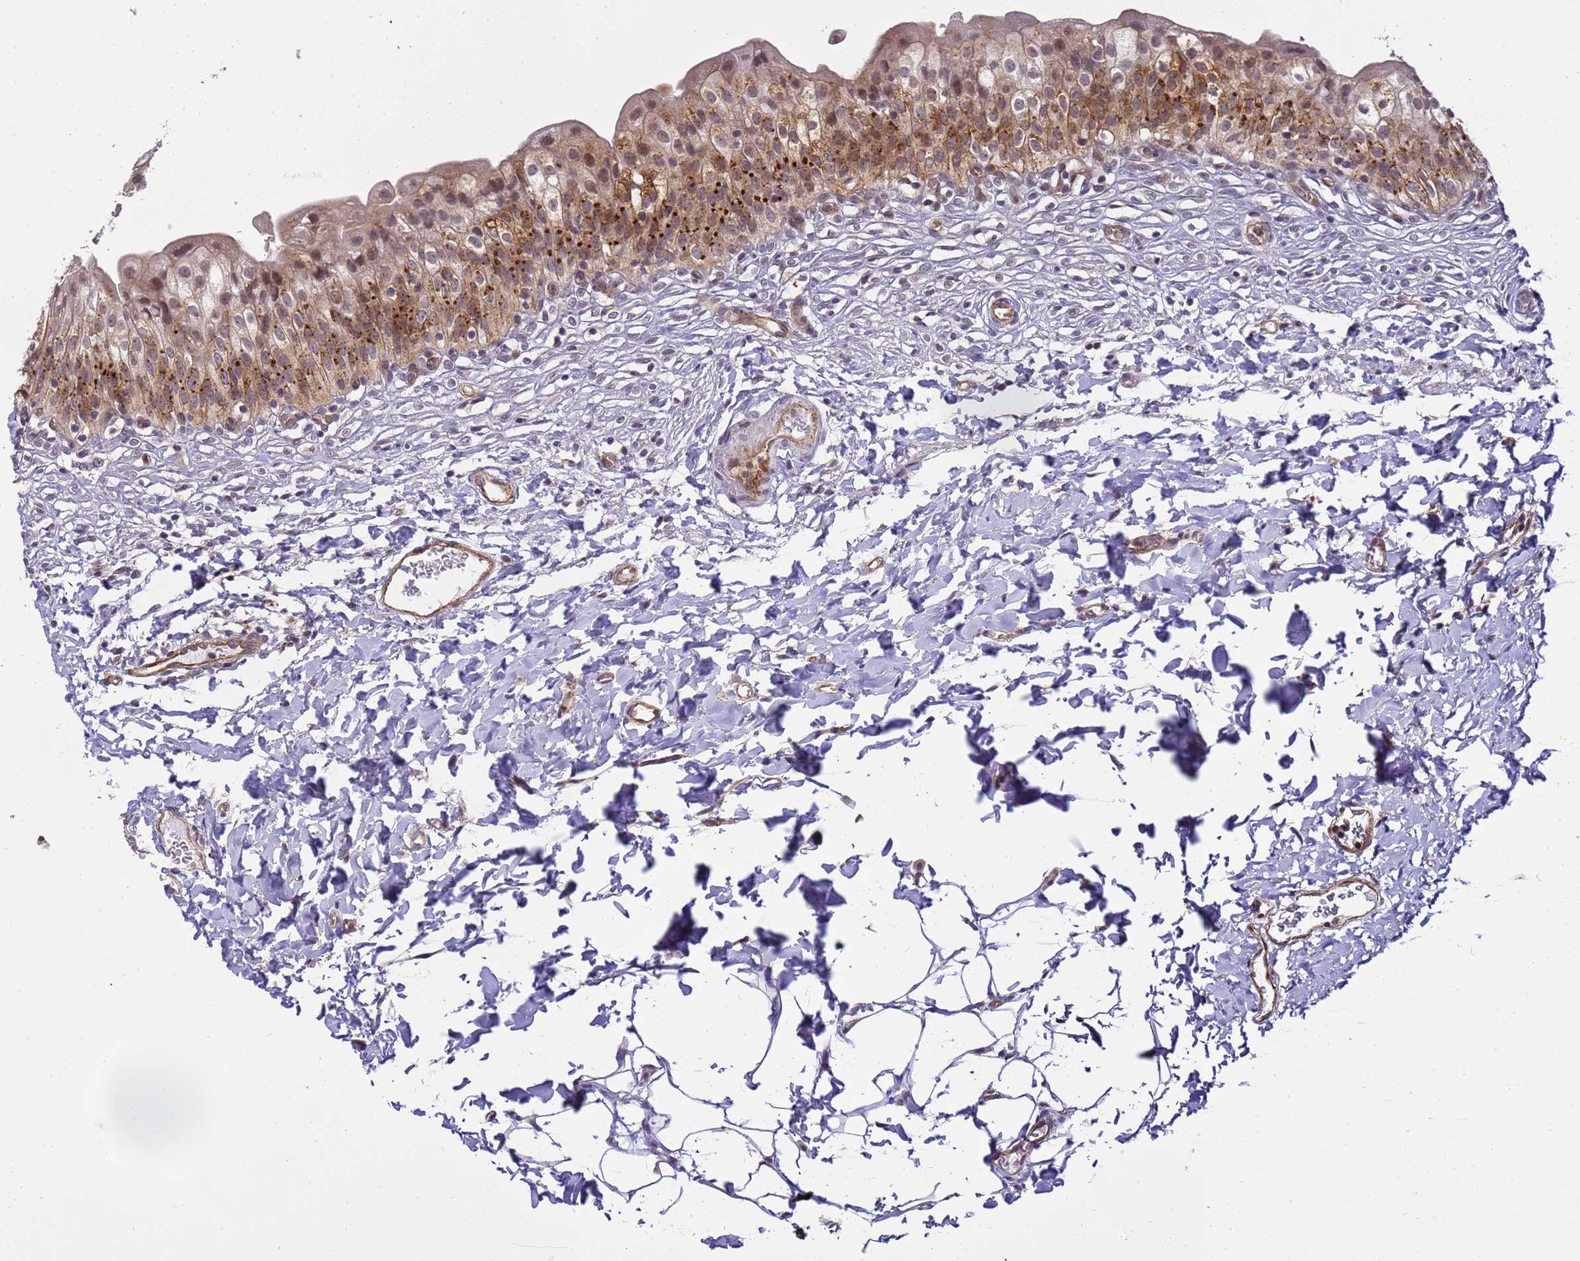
{"staining": {"intensity": "strong", "quantity": ">75%", "location": "cytoplasmic/membranous"}, "tissue": "urinary bladder", "cell_type": "Urothelial cells", "image_type": "normal", "snomed": [{"axis": "morphology", "description": "Normal tissue, NOS"}, {"axis": "topography", "description": "Urinary bladder"}], "caption": "IHC (DAB (3,3'-diaminobenzidine)) staining of normal urinary bladder reveals strong cytoplasmic/membranous protein staining in approximately >75% of urothelial cells. Immunohistochemistry (ihc) stains the protein of interest in brown and the nuclei are stained blue.", "gene": "EMC2", "patient": {"sex": "male", "age": 55}}